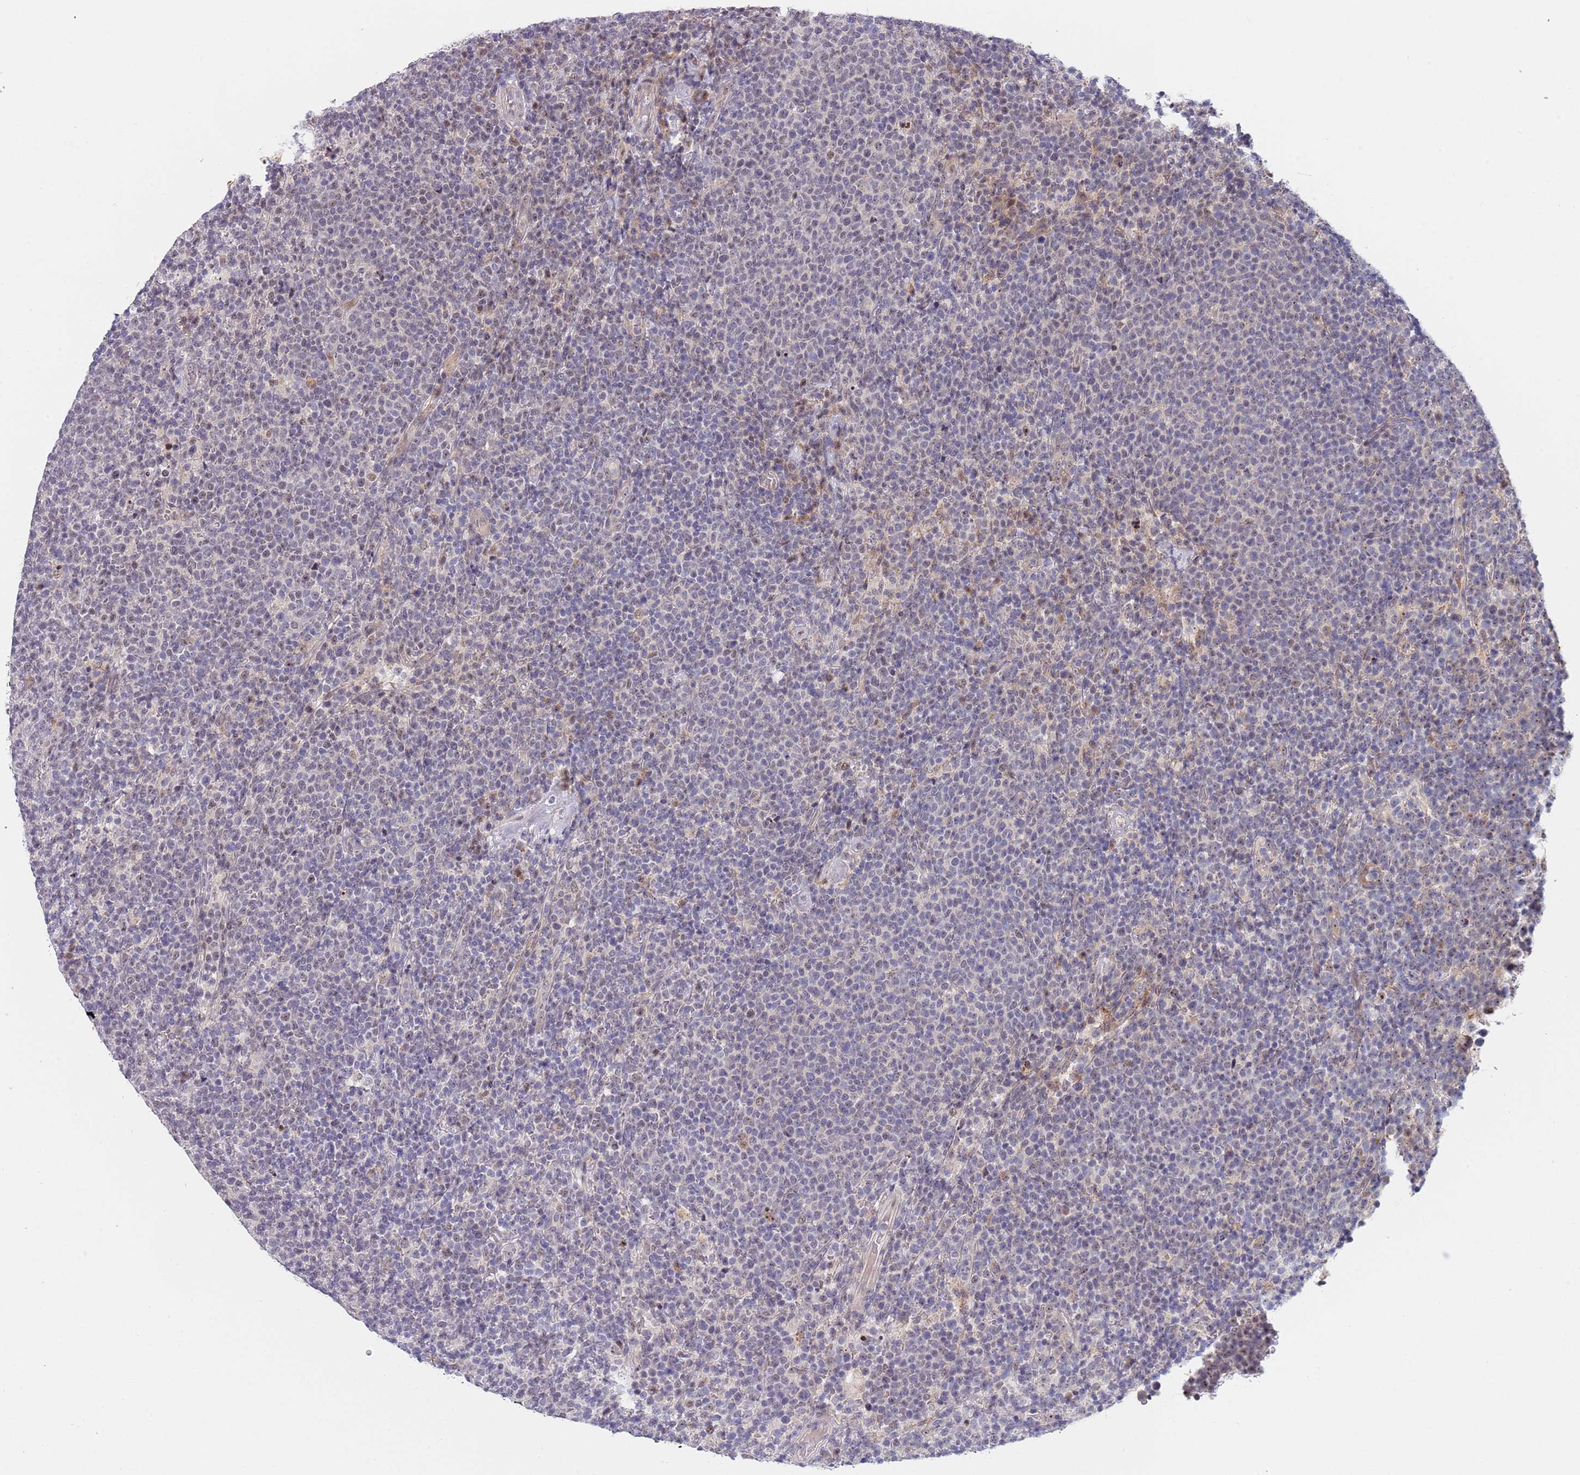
{"staining": {"intensity": "negative", "quantity": "none", "location": "none"}, "tissue": "lymphoma", "cell_type": "Tumor cells", "image_type": "cancer", "snomed": [{"axis": "morphology", "description": "Malignant lymphoma, non-Hodgkin's type, High grade"}, {"axis": "topography", "description": "Lymph node"}], "caption": "IHC photomicrograph of human high-grade malignant lymphoma, non-Hodgkin's type stained for a protein (brown), which displays no staining in tumor cells.", "gene": "PLCL2", "patient": {"sex": "male", "age": 61}}